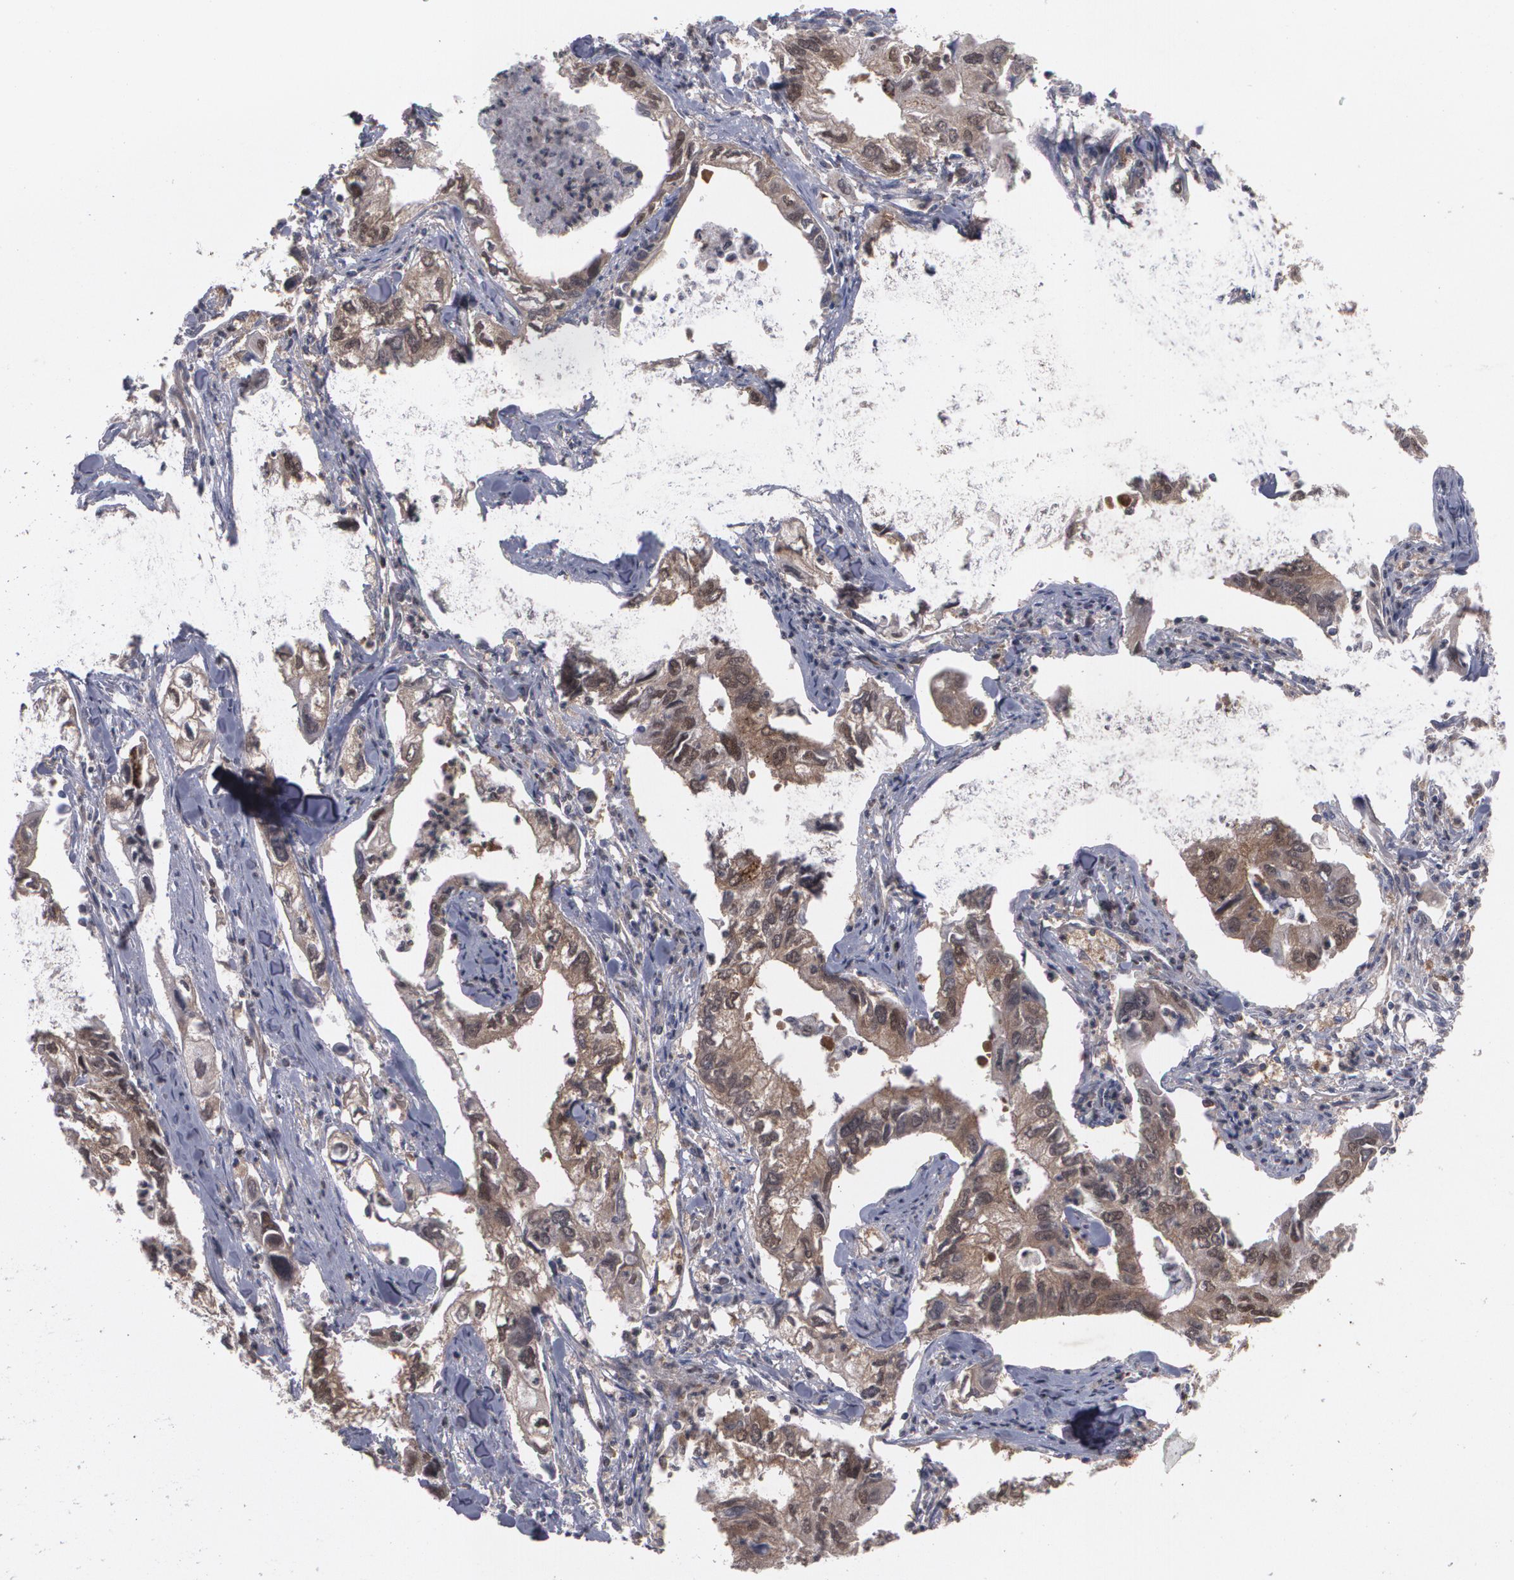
{"staining": {"intensity": "weak", "quantity": "25%-75%", "location": "cytoplasmic/membranous"}, "tissue": "lung cancer", "cell_type": "Tumor cells", "image_type": "cancer", "snomed": [{"axis": "morphology", "description": "Adenocarcinoma, NOS"}, {"axis": "topography", "description": "Lung"}], "caption": "This micrograph demonstrates lung cancer stained with immunohistochemistry (IHC) to label a protein in brown. The cytoplasmic/membranous of tumor cells show weak positivity for the protein. Nuclei are counter-stained blue.", "gene": "HTT", "patient": {"sex": "male", "age": 48}}